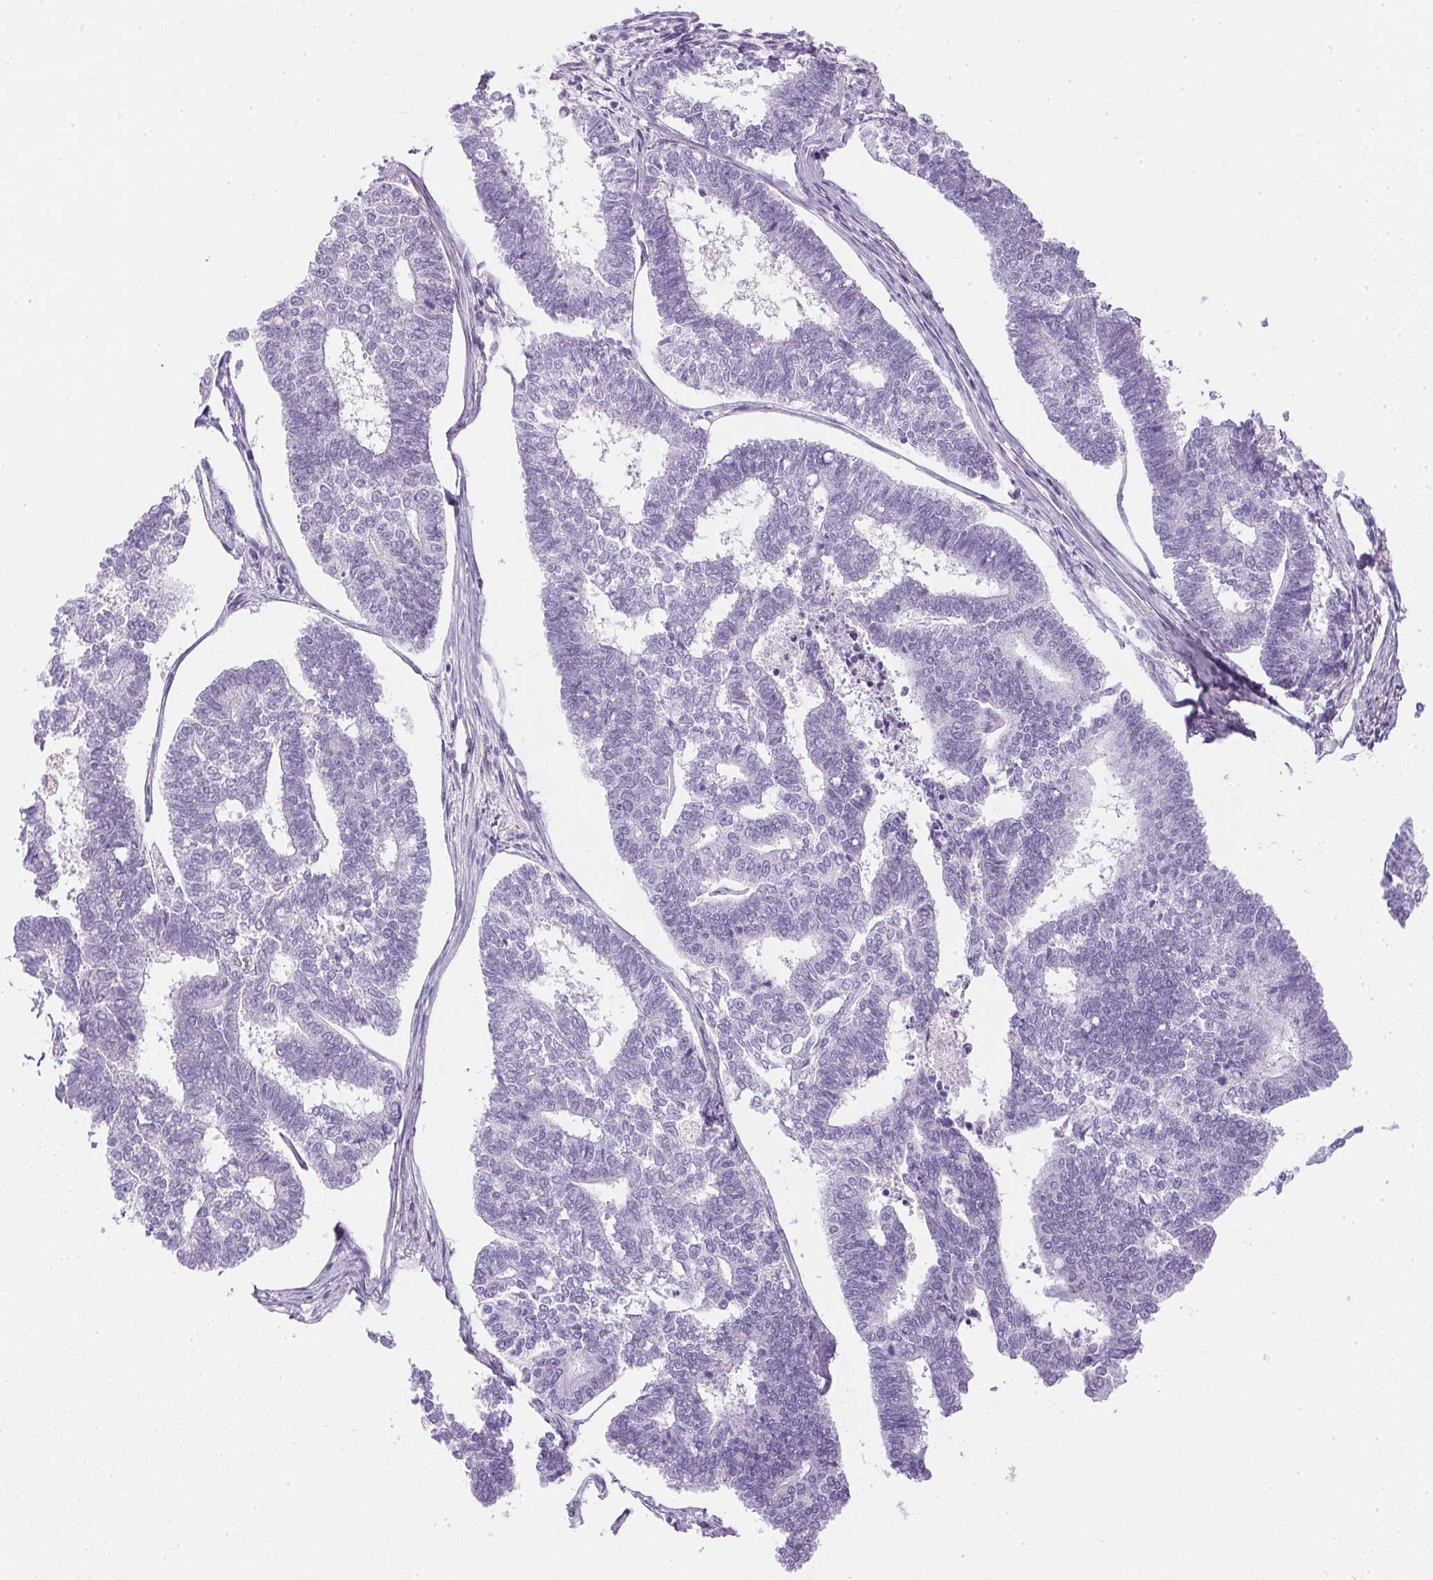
{"staining": {"intensity": "negative", "quantity": "none", "location": "none"}, "tissue": "endometrial cancer", "cell_type": "Tumor cells", "image_type": "cancer", "snomed": [{"axis": "morphology", "description": "Adenocarcinoma, NOS"}, {"axis": "topography", "description": "Endometrium"}], "caption": "High magnification brightfield microscopy of endometrial adenocarcinoma stained with DAB (brown) and counterstained with hematoxylin (blue): tumor cells show no significant expression. (DAB (3,3'-diaminobenzidine) immunohistochemistry with hematoxylin counter stain).", "gene": "CTRL", "patient": {"sex": "female", "age": 70}}